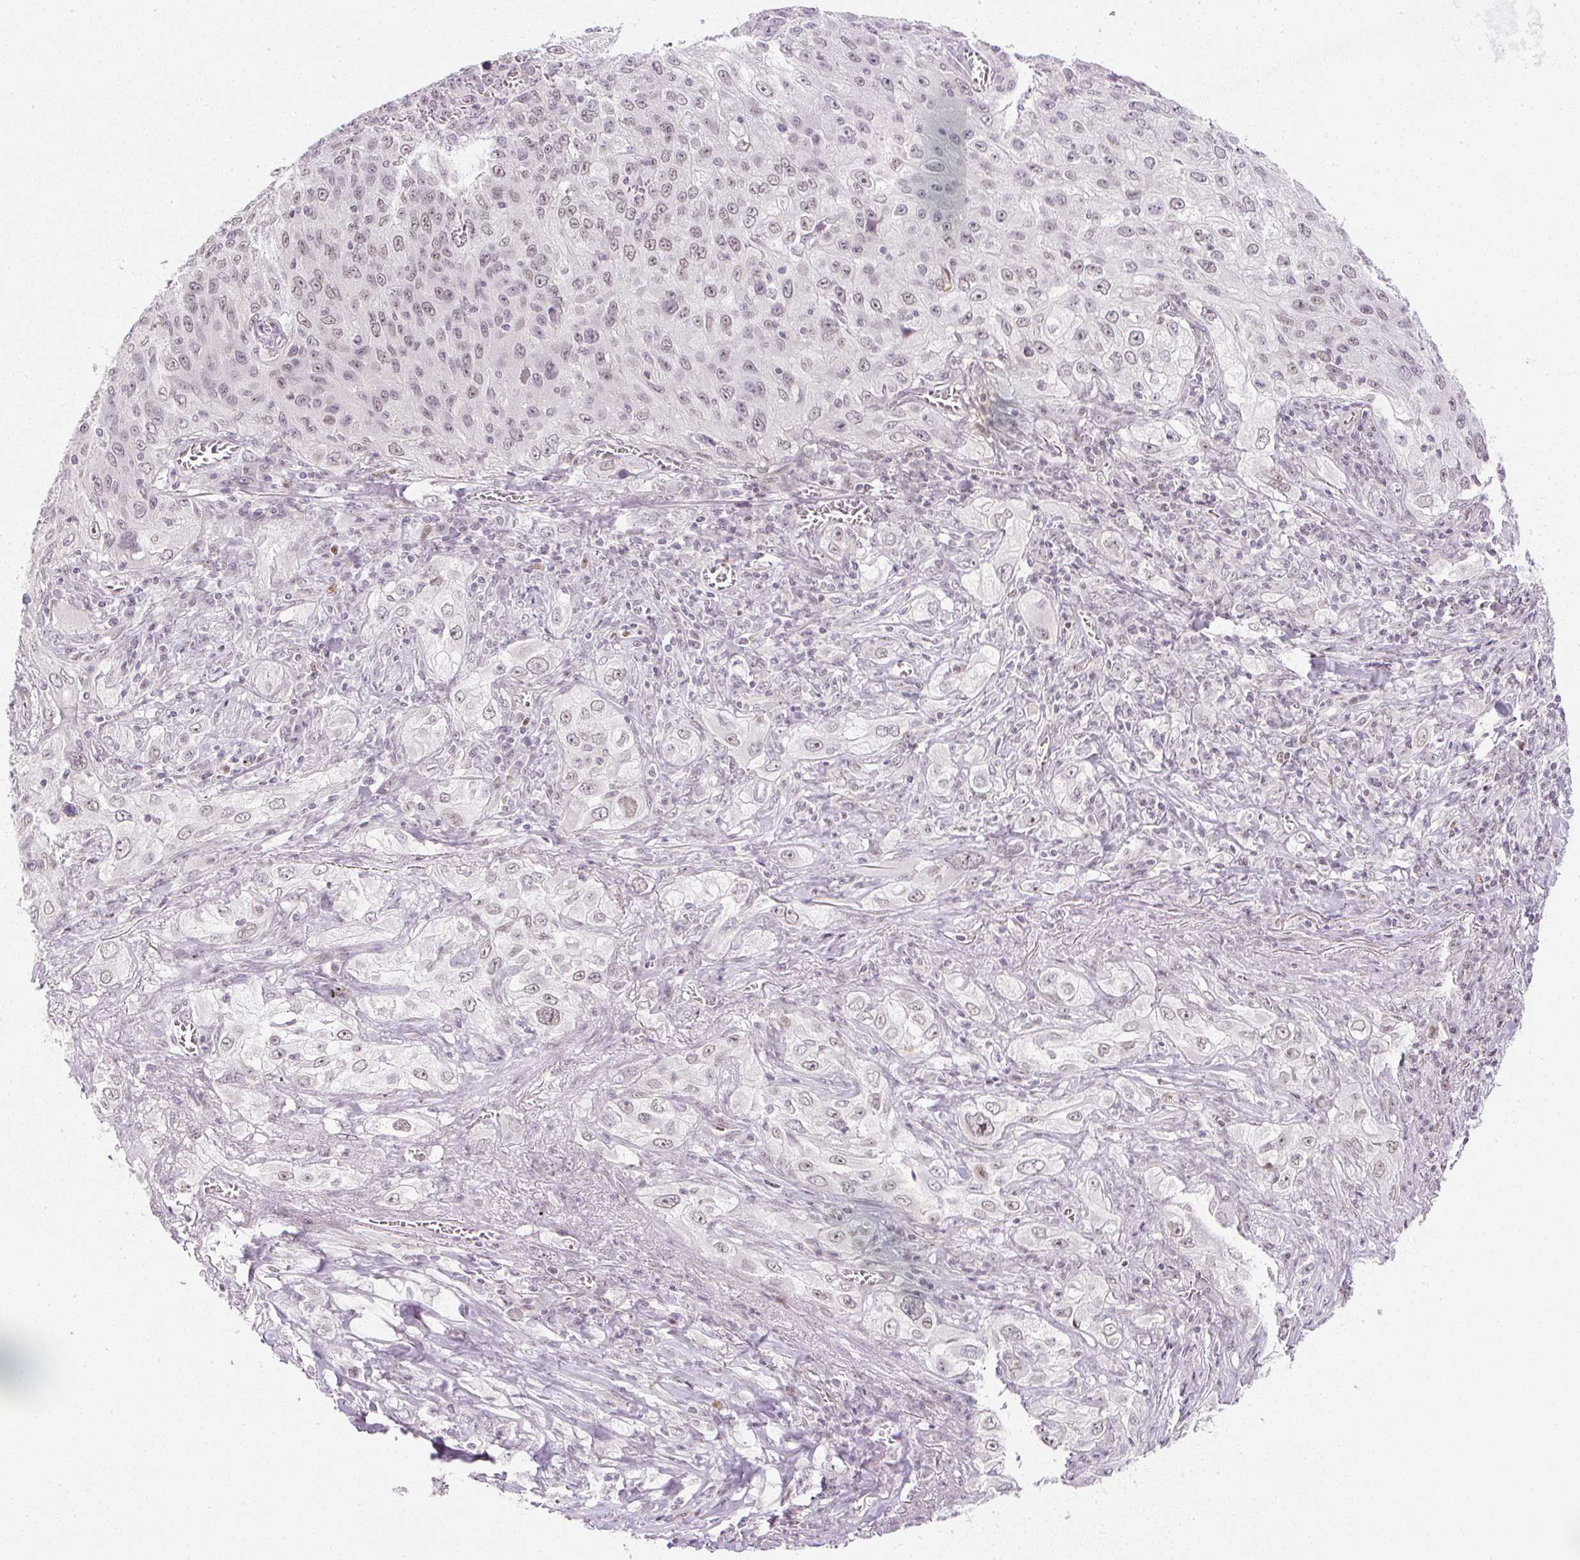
{"staining": {"intensity": "weak", "quantity": ">75%", "location": "nuclear"}, "tissue": "lung cancer", "cell_type": "Tumor cells", "image_type": "cancer", "snomed": [{"axis": "morphology", "description": "Squamous cell carcinoma, NOS"}, {"axis": "topography", "description": "Lung"}], "caption": "IHC (DAB) staining of human squamous cell carcinoma (lung) exhibits weak nuclear protein staining in approximately >75% of tumor cells. (Brightfield microscopy of DAB IHC at high magnification).", "gene": "DPPA4", "patient": {"sex": "female", "age": 69}}